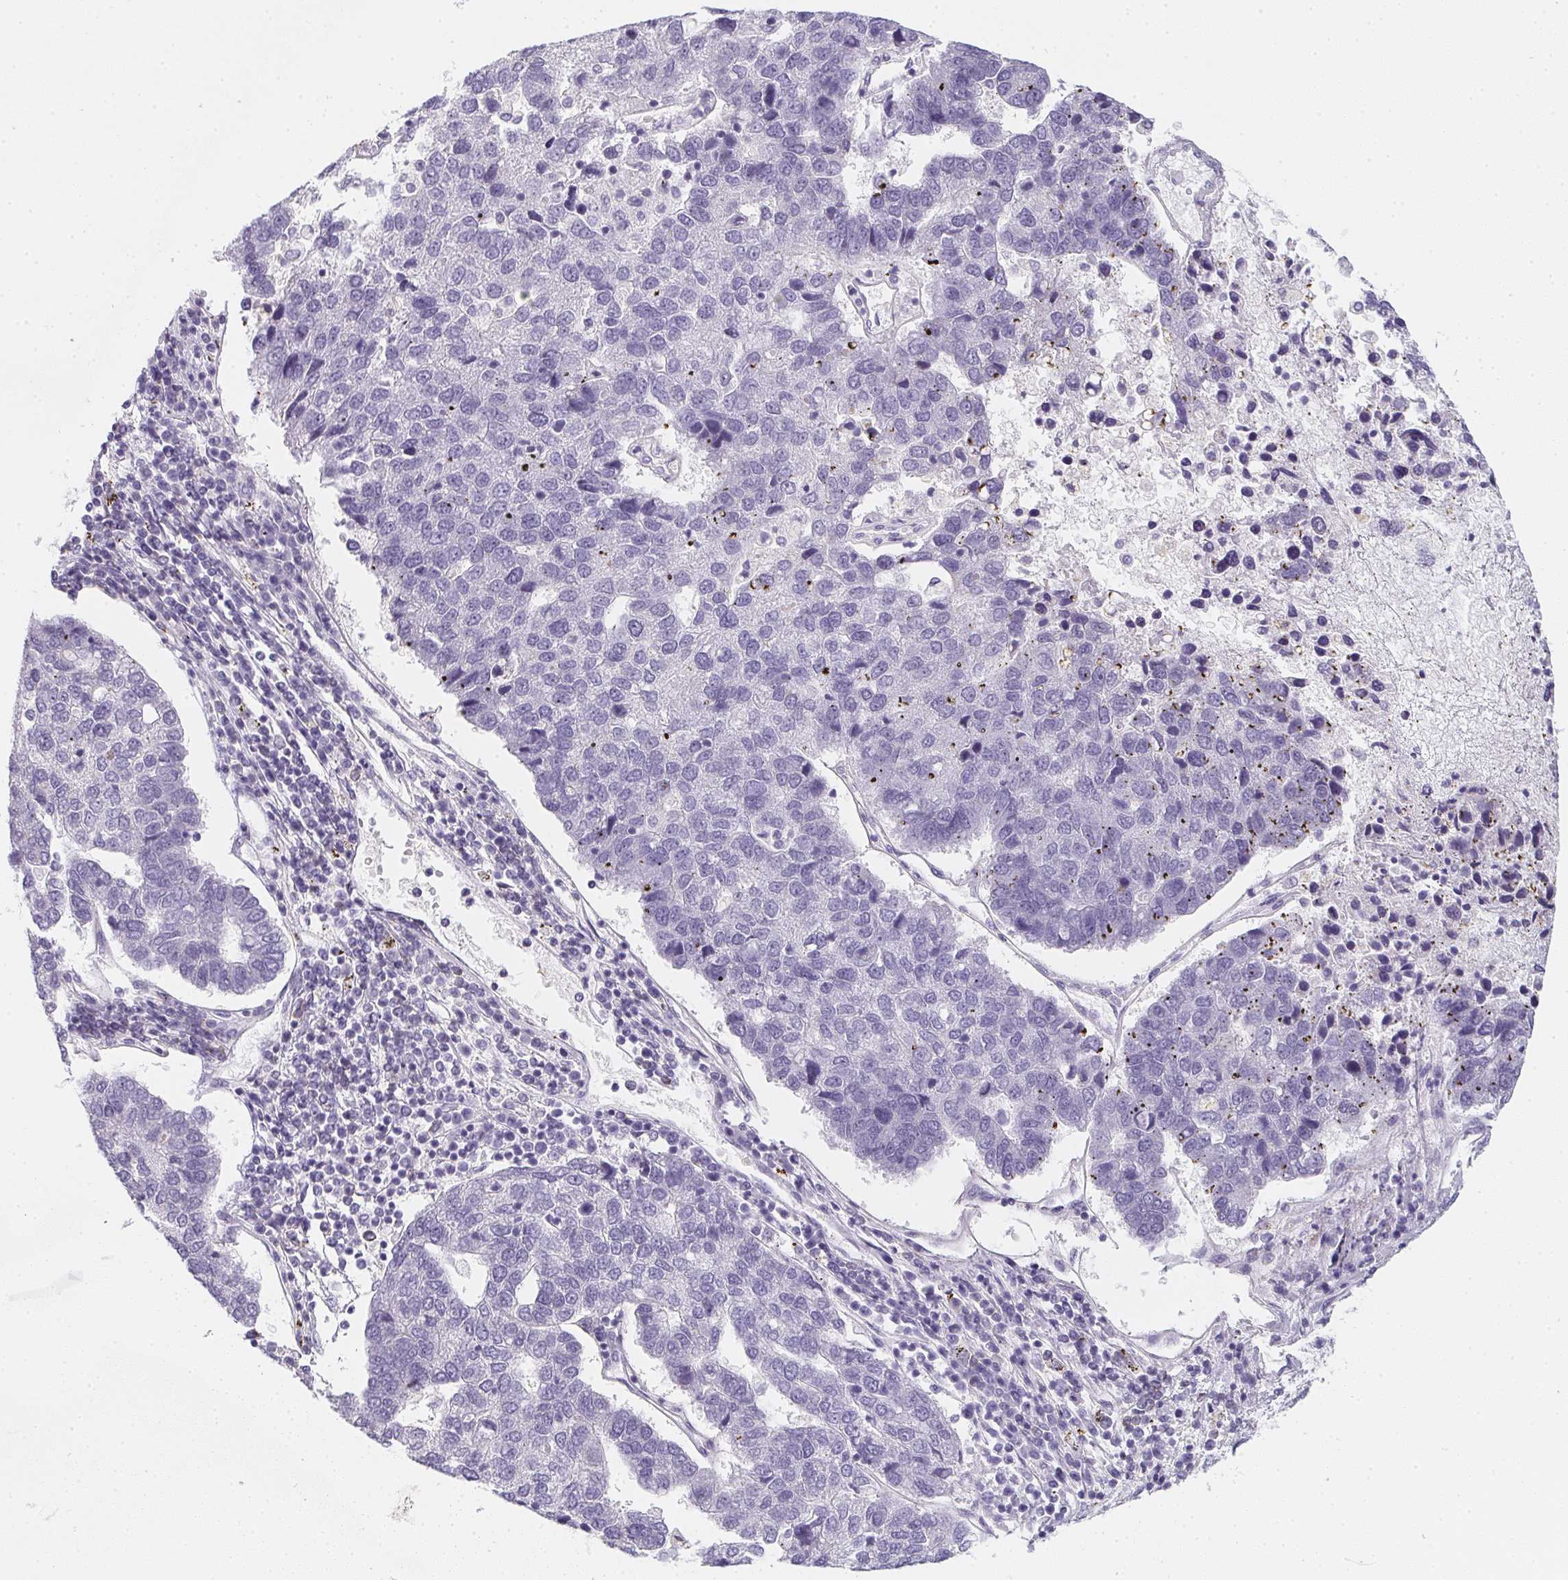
{"staining": {"intensity": "negative", "quantity": "none", "location": "none"}, "tissue": "pancreatic cancer", "cell_type": "Tumor cells", "image_type": "cancer", "snomed": [{"axis": "morphology", "description": "Adenocarcinoma, NOS"}, {"axis": "topography", "description": "Pancreas"}], "caption": "The immunohistochemistry (IHC) micrograph has no significant expression in tumor cells of pancreatic cancer tissue. (DAB immunohistochemistry (IHC) with hematoxylin counter stain).", "gene": "MAP1A", "patient": {"sex": "female", "age": 61}}